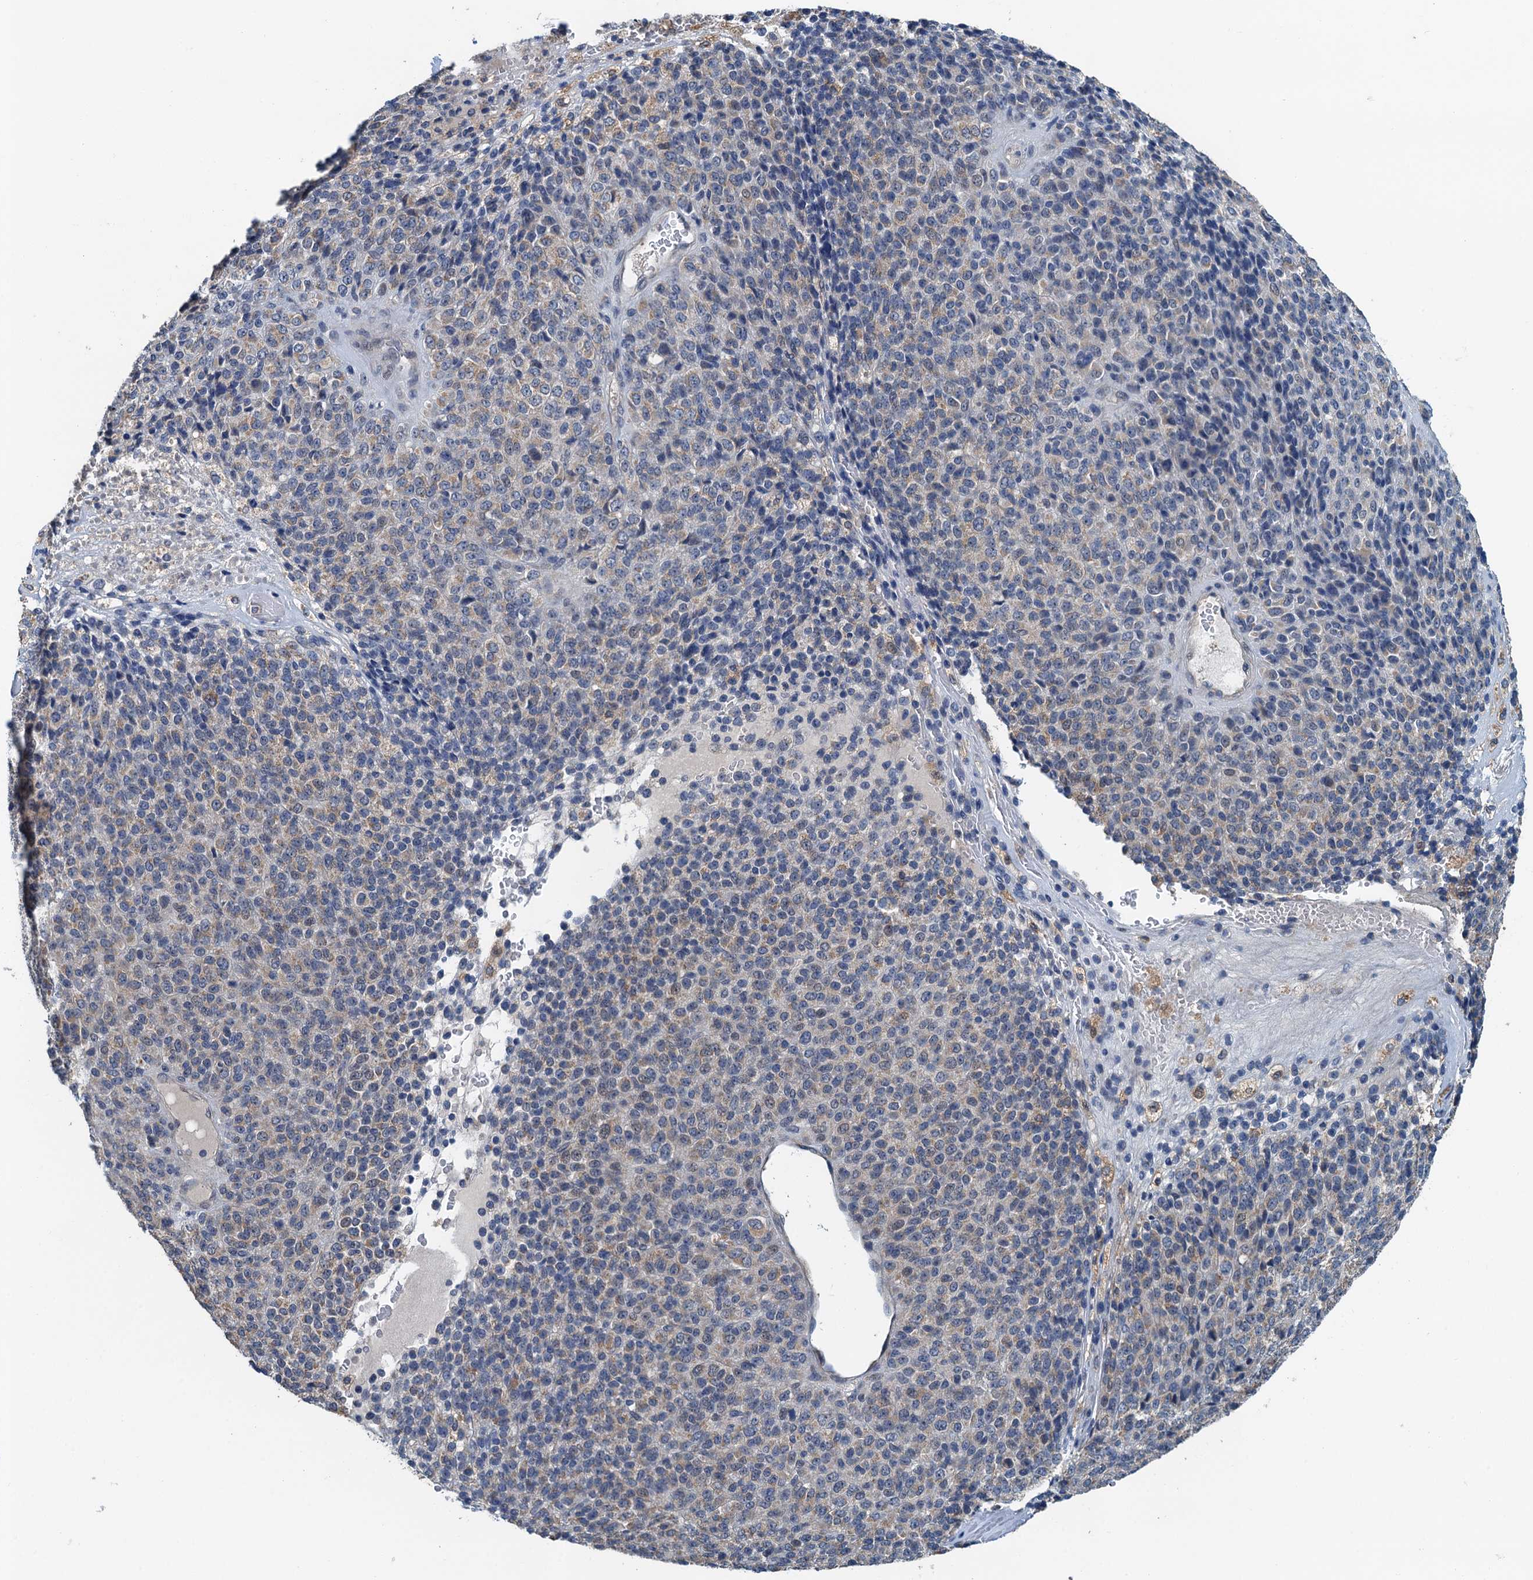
{"staining": {"intensity": "weak", "quantity": "<25%", "location": "cytoplasmic/membranous"}, "tissue": "melanoma", "cell_type": "Tumor cells", "image_type": "cancer", "snomed": [{"axis": "morphology", "description": "Malignant melanoma, Metastatic site"}, {"axis": "topography", "description": "Brain"}], "caption": "High magnification brightfield microscopy of melanoma stained with DAB (brown) and counterstained with hematoxylin (blue): tumor cells show no significant expression.", "gene": "ZNF606", "patient": {"sex": "female", "age": 56}}